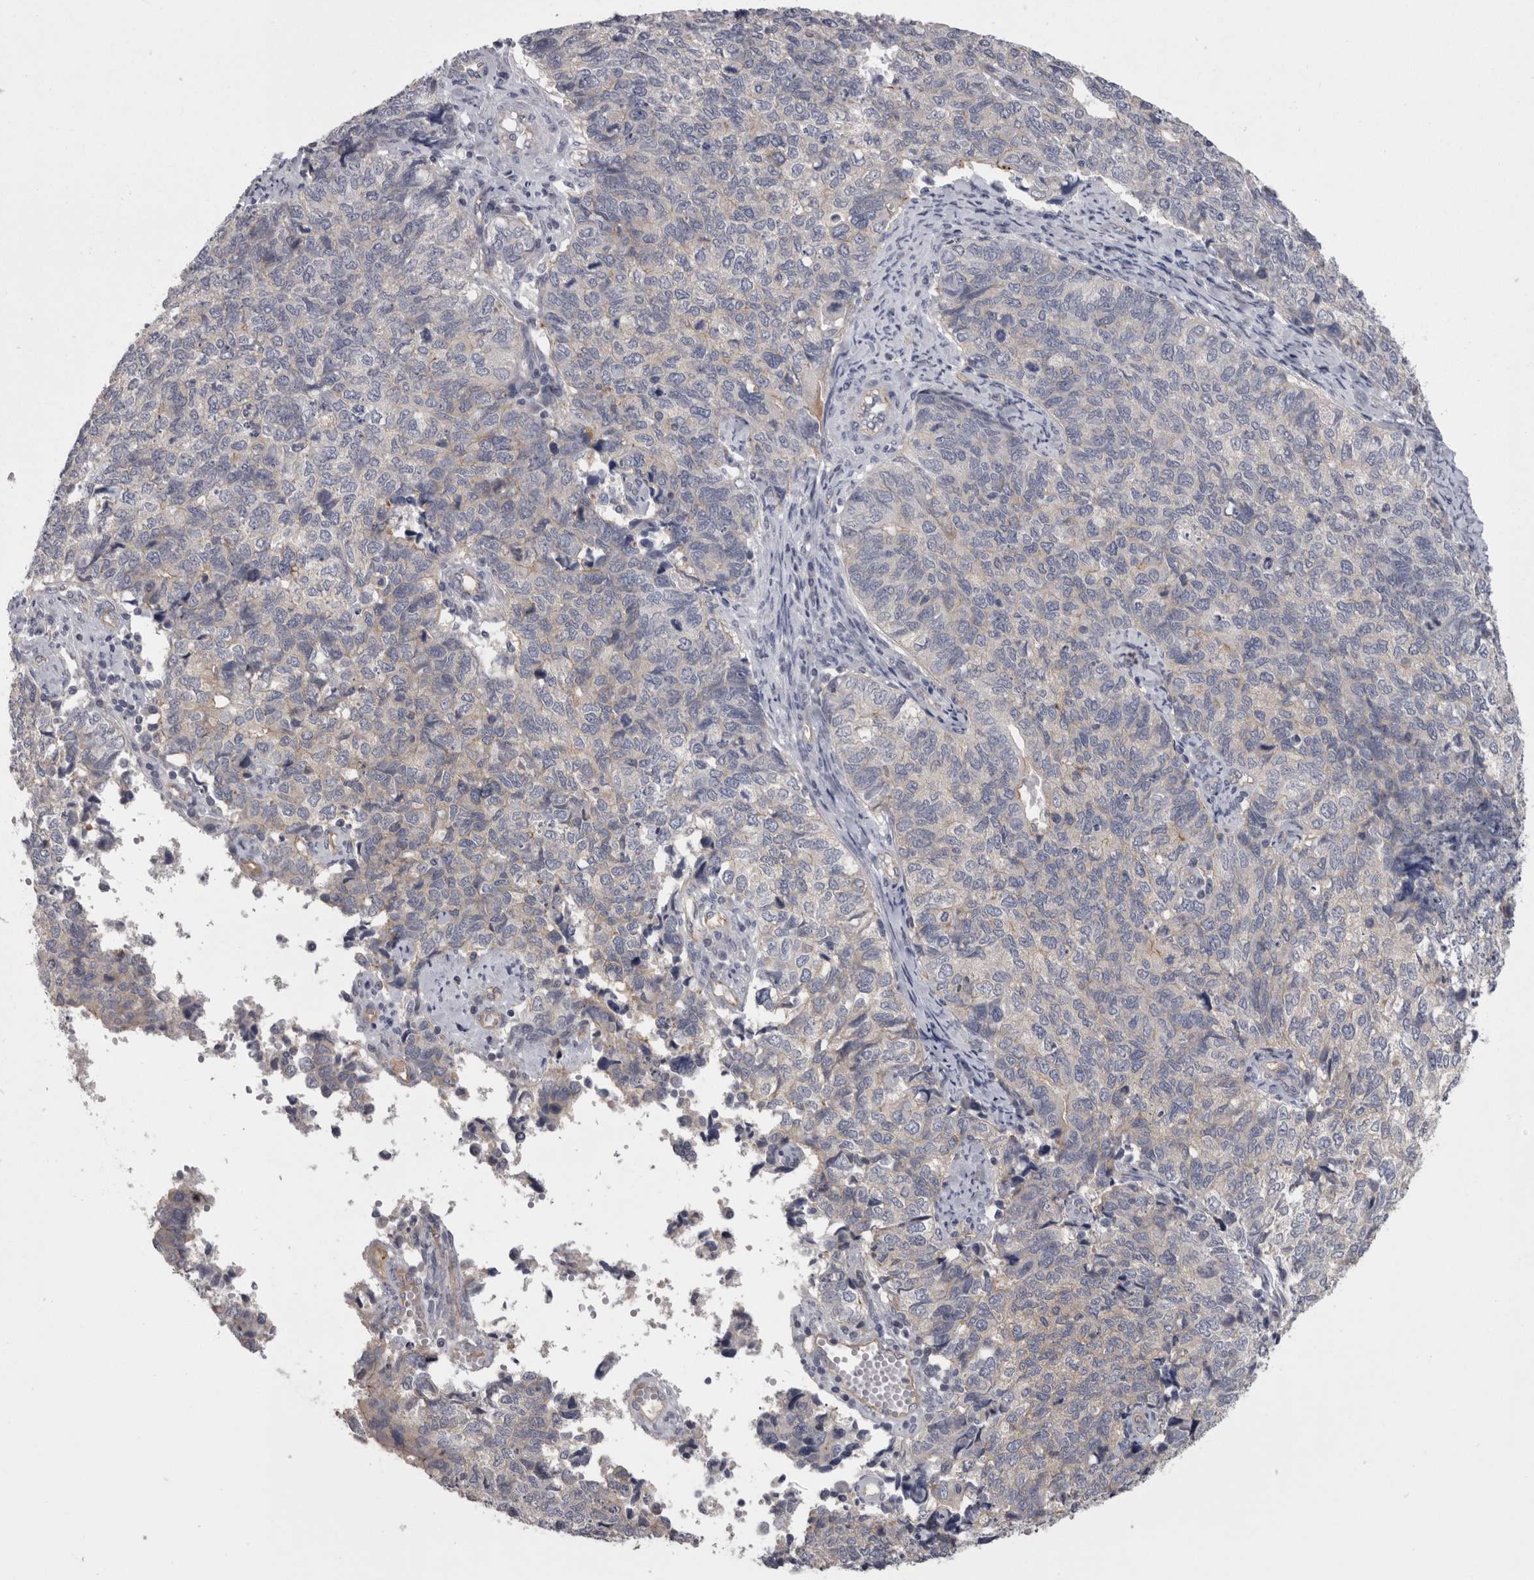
{"staining": {"intensity": "negative", "quantity": "none", "location": "none"}, "tissue": "cervical cancer", "cell_type": "Tumor cells", "image_type": "cancer", "snomed": [{"axis": "morphology", "description": "Squamous cell carcinoma, NOS"}, {"axis": "topography", "description": "Cervix"}], "caption": "A histopathology image of cervical cancer (squamous cell carcinoma) stained for a protein shows no brown staining in tumor cells.", "gene": "LYZL6", "patient": {"sex": "female", "age": 63}}